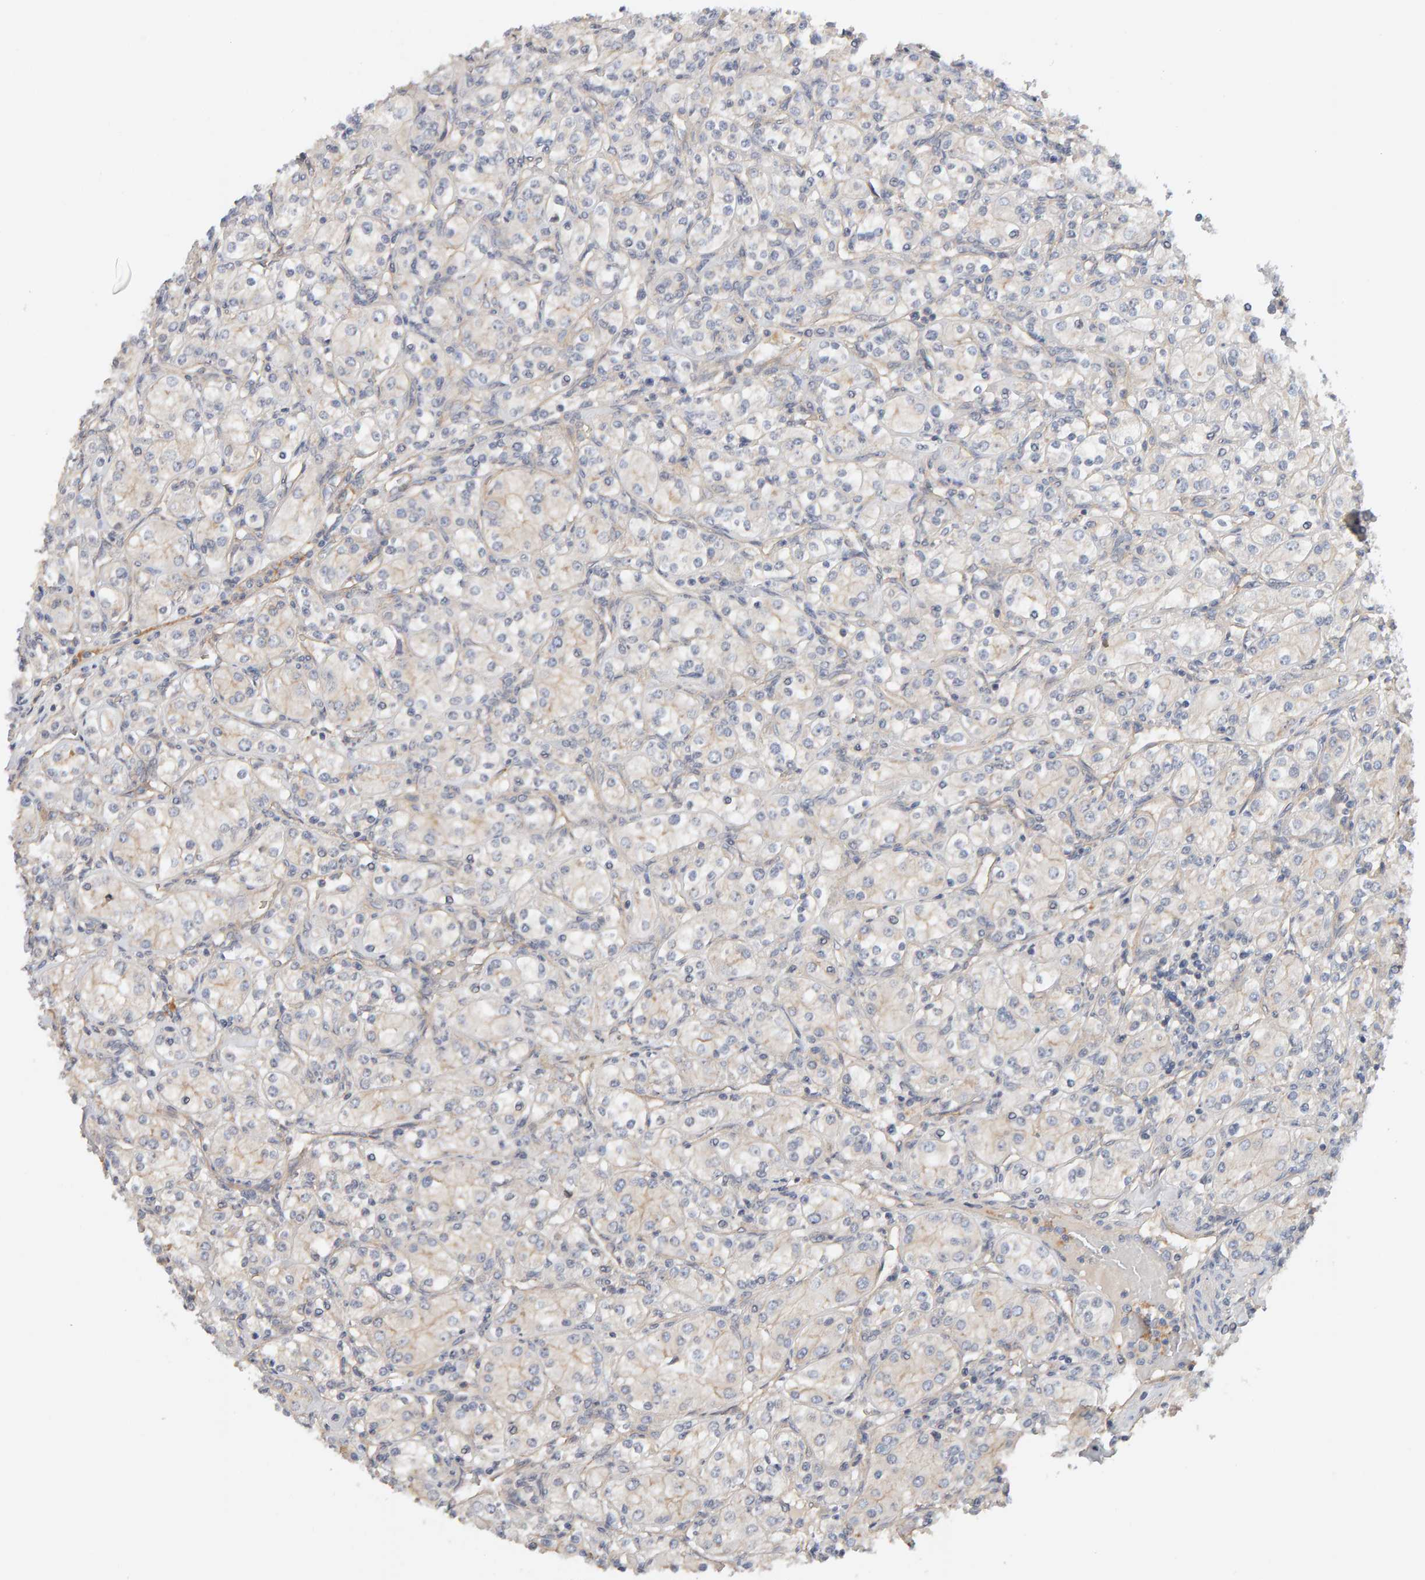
{"staining": {"intensity": "negative", "quantity": "none", "location": "none"}, "tissue": "renal cancer", "cell_type": "Tumor cells", "image_type": "cancer", "snomed": [{"axis": "morphology", "description": "Adenocarcinoma, NOS"}, {"axis": "topography", "description": "Kidney"}], "caption": "There is no significant staining in tumor cells of renal cancer.", "gene": "PPP1R16A", "patient": {"sex": "male", "age": 77}}